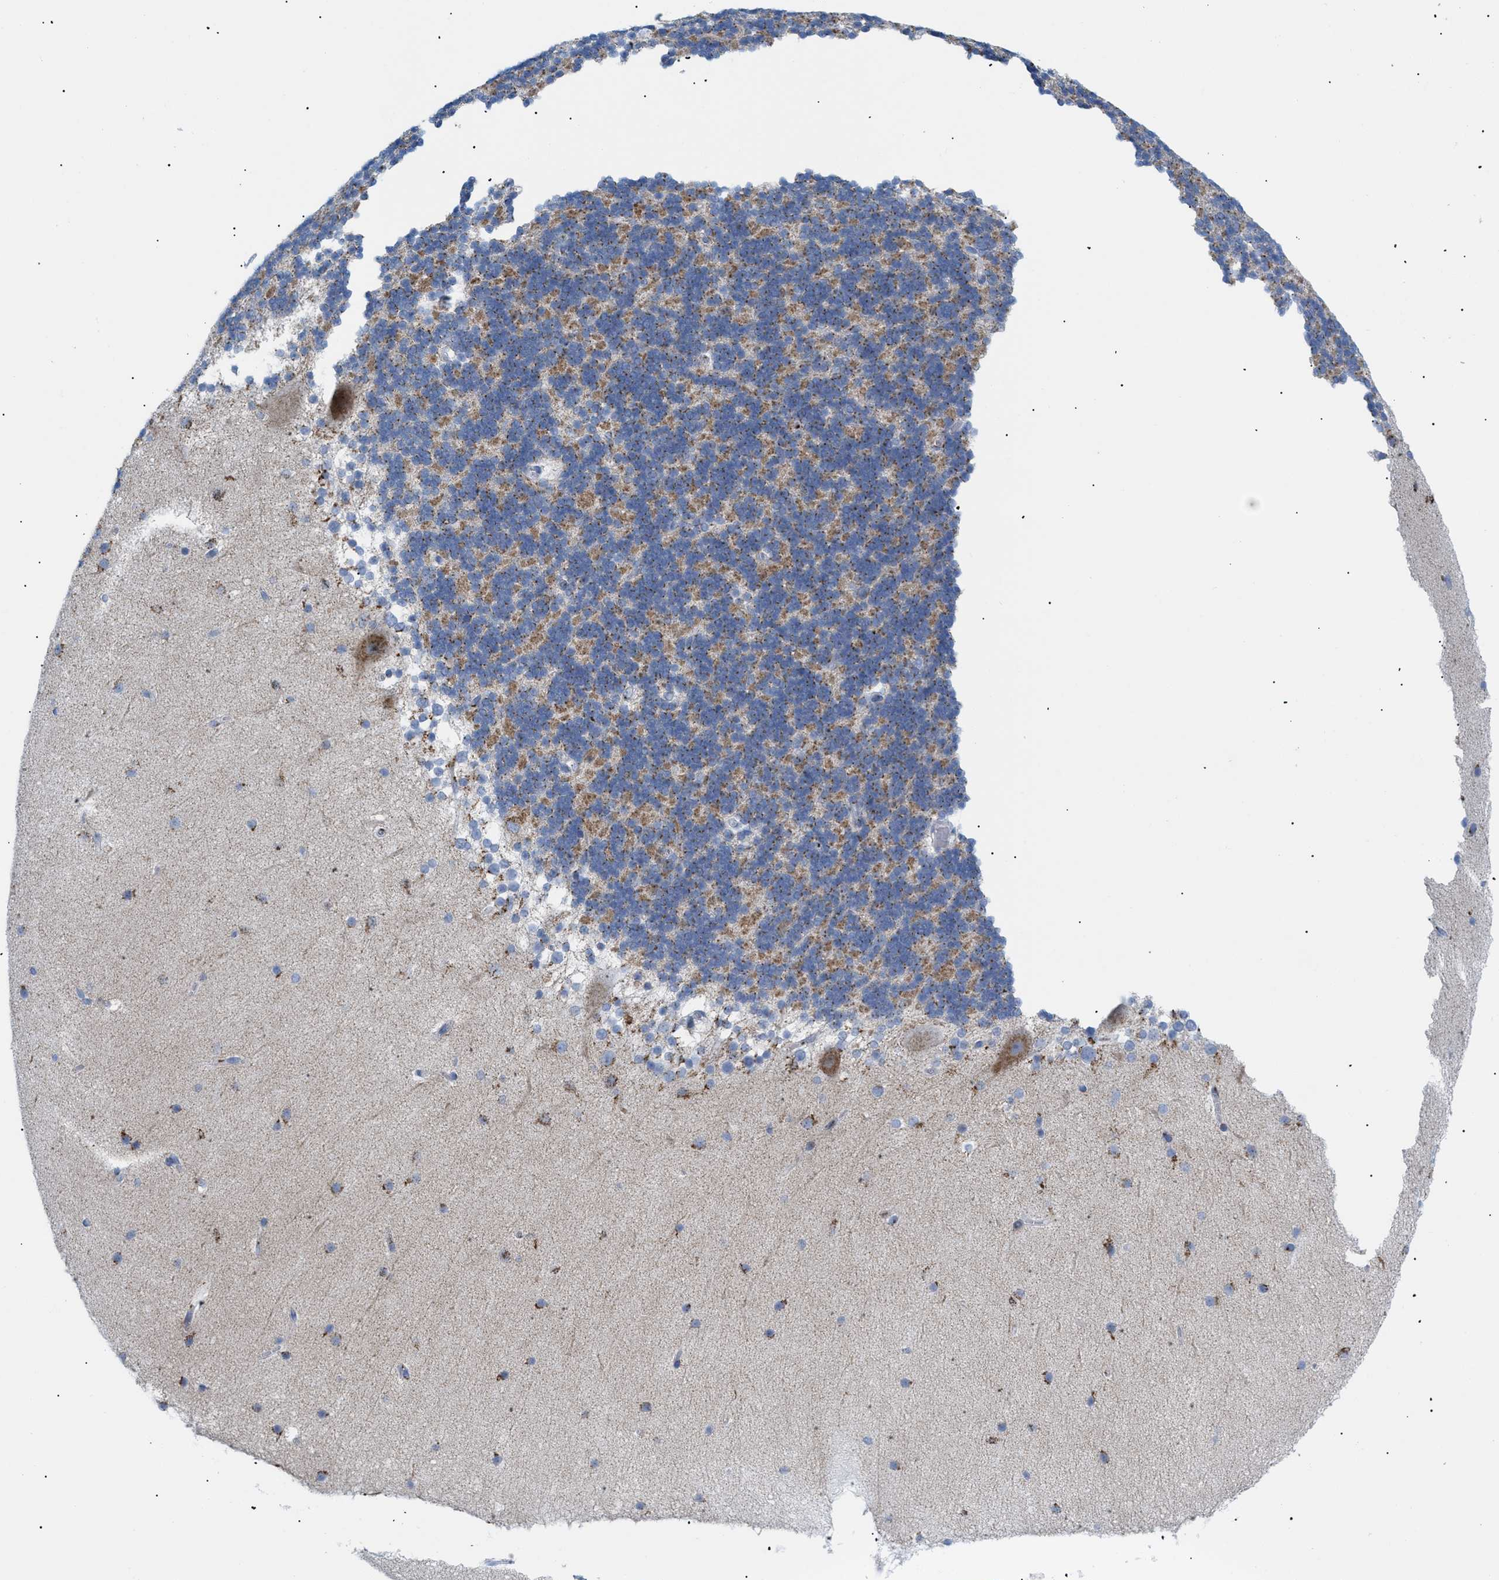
{"staining": {"intensity": "moderate", "quantity": ">75%", "location": "cytoplasmic/membranous"}, "tissue": "cerebellum", "cell_type": "Cells in granular layer", "image_type": "normal", "snomed": [{"axis": "morphology", "description": "Normal tissue, NOS"}, {"axis": "topography", "description": "Cerebellum"}], "caption": "Protein positivity by IHC demonstrates moderate cytoplasmic/membranous staining in approximately >75% of cells in granular layer in normal cerebellum.", "gene": "TMEM17", "patient": {"sex": "female", "age": 19}}